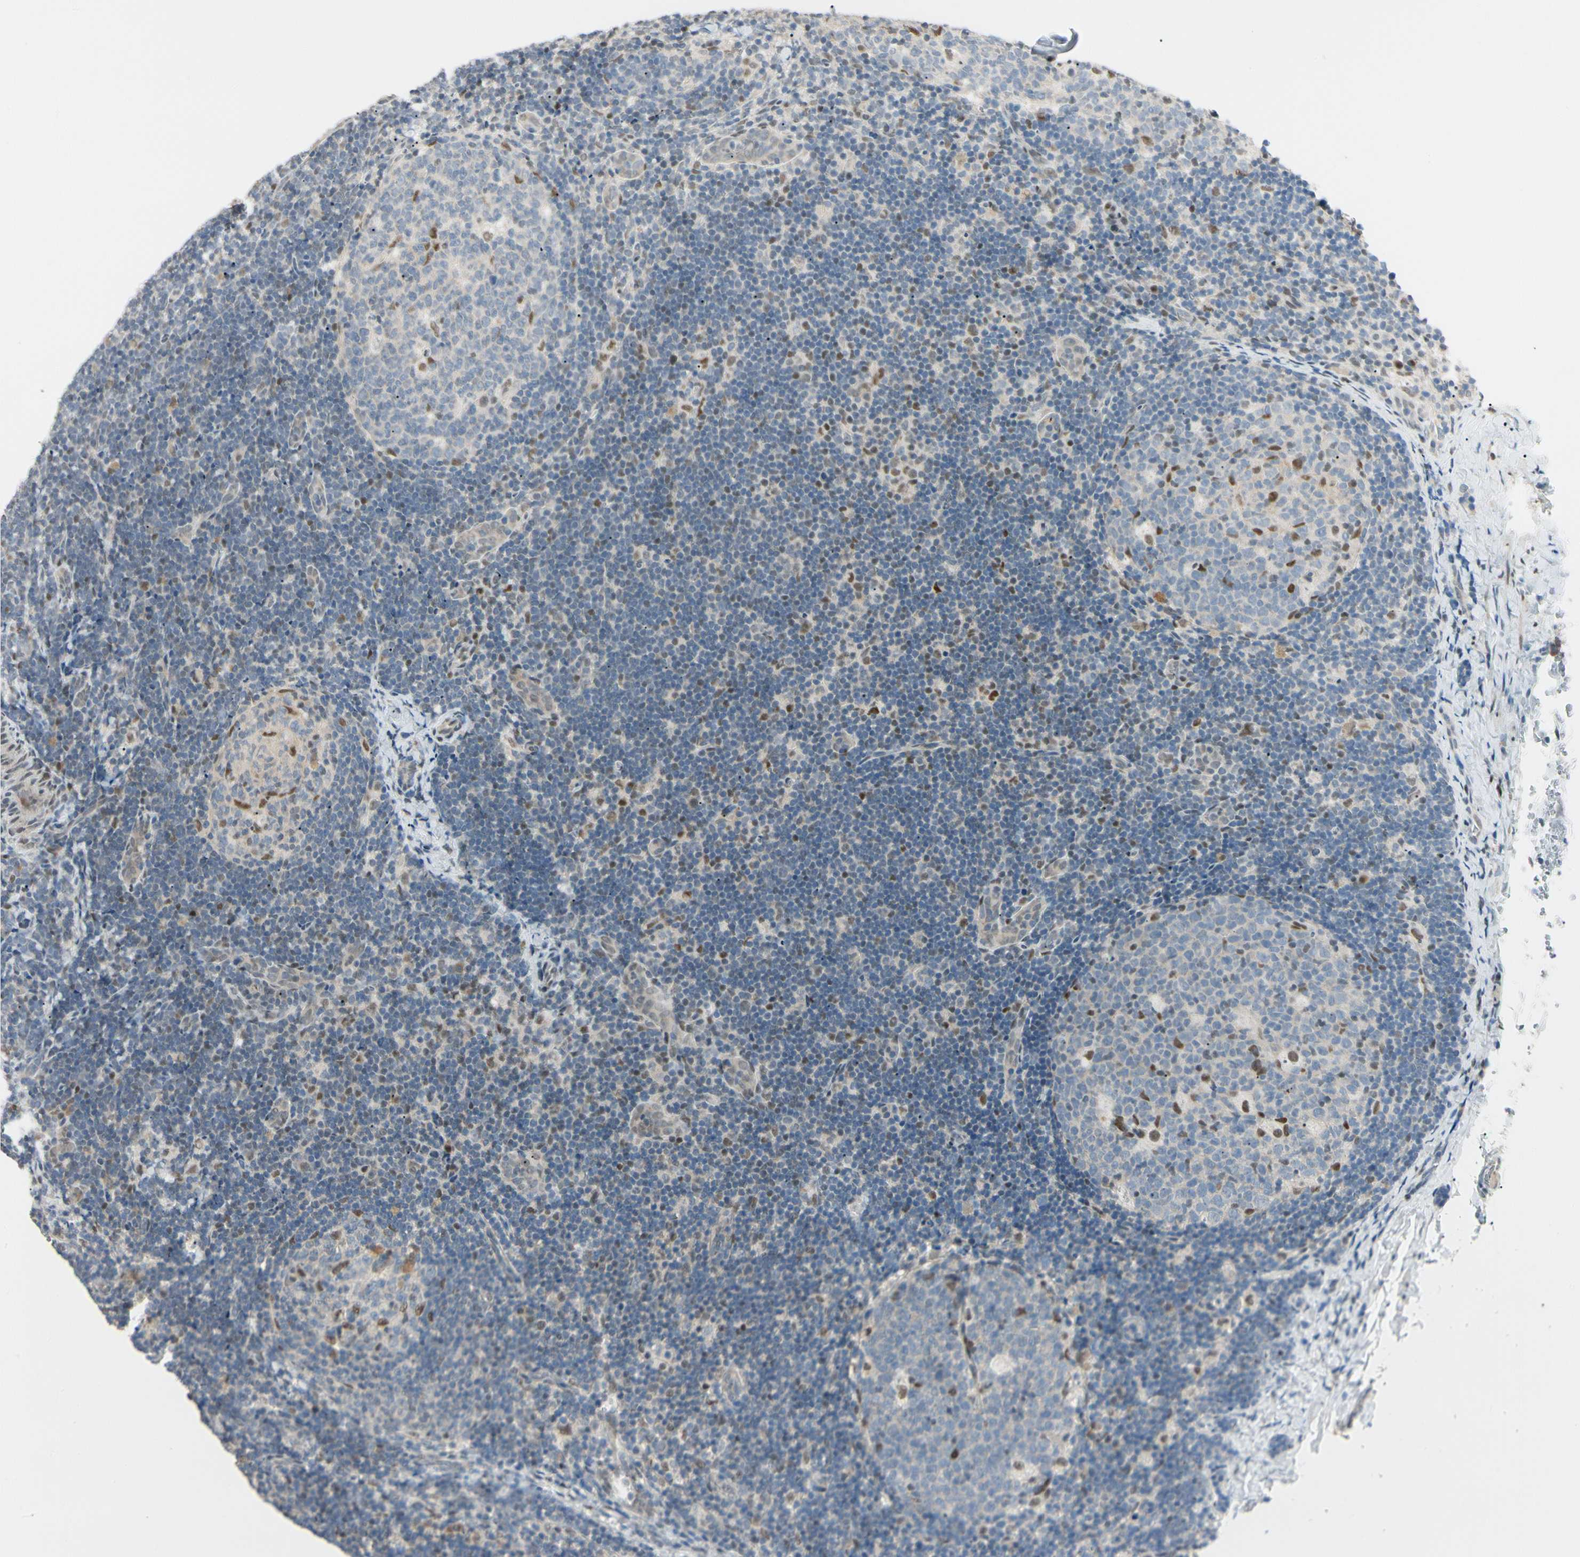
{"staining": {"intensity": "moderate", "quantity": "<25%", "location": "nuclear"}, "tissue": "lymph node", "cell_type": "Germinal center cells", "image_type": "normal", "snomed": [{"axis": "morphology", "description": "Normal tissue, NOS"}, {"axis": "topography", "description": "Lymph node"}], "caption": "IHC staining of normal lymph node, which displays low levels of moderate nuclear staining in about <25% of germinal center cells indicating moderate nuclear protein expression. The staining was performed using DAB (3,3'-diaminobenzidine) (brown) for protein detection and nuclei were counterstained in hematoxylin (blue).", "gene": "ATXN1", "patient": {"sex": "female", "age": 14}}